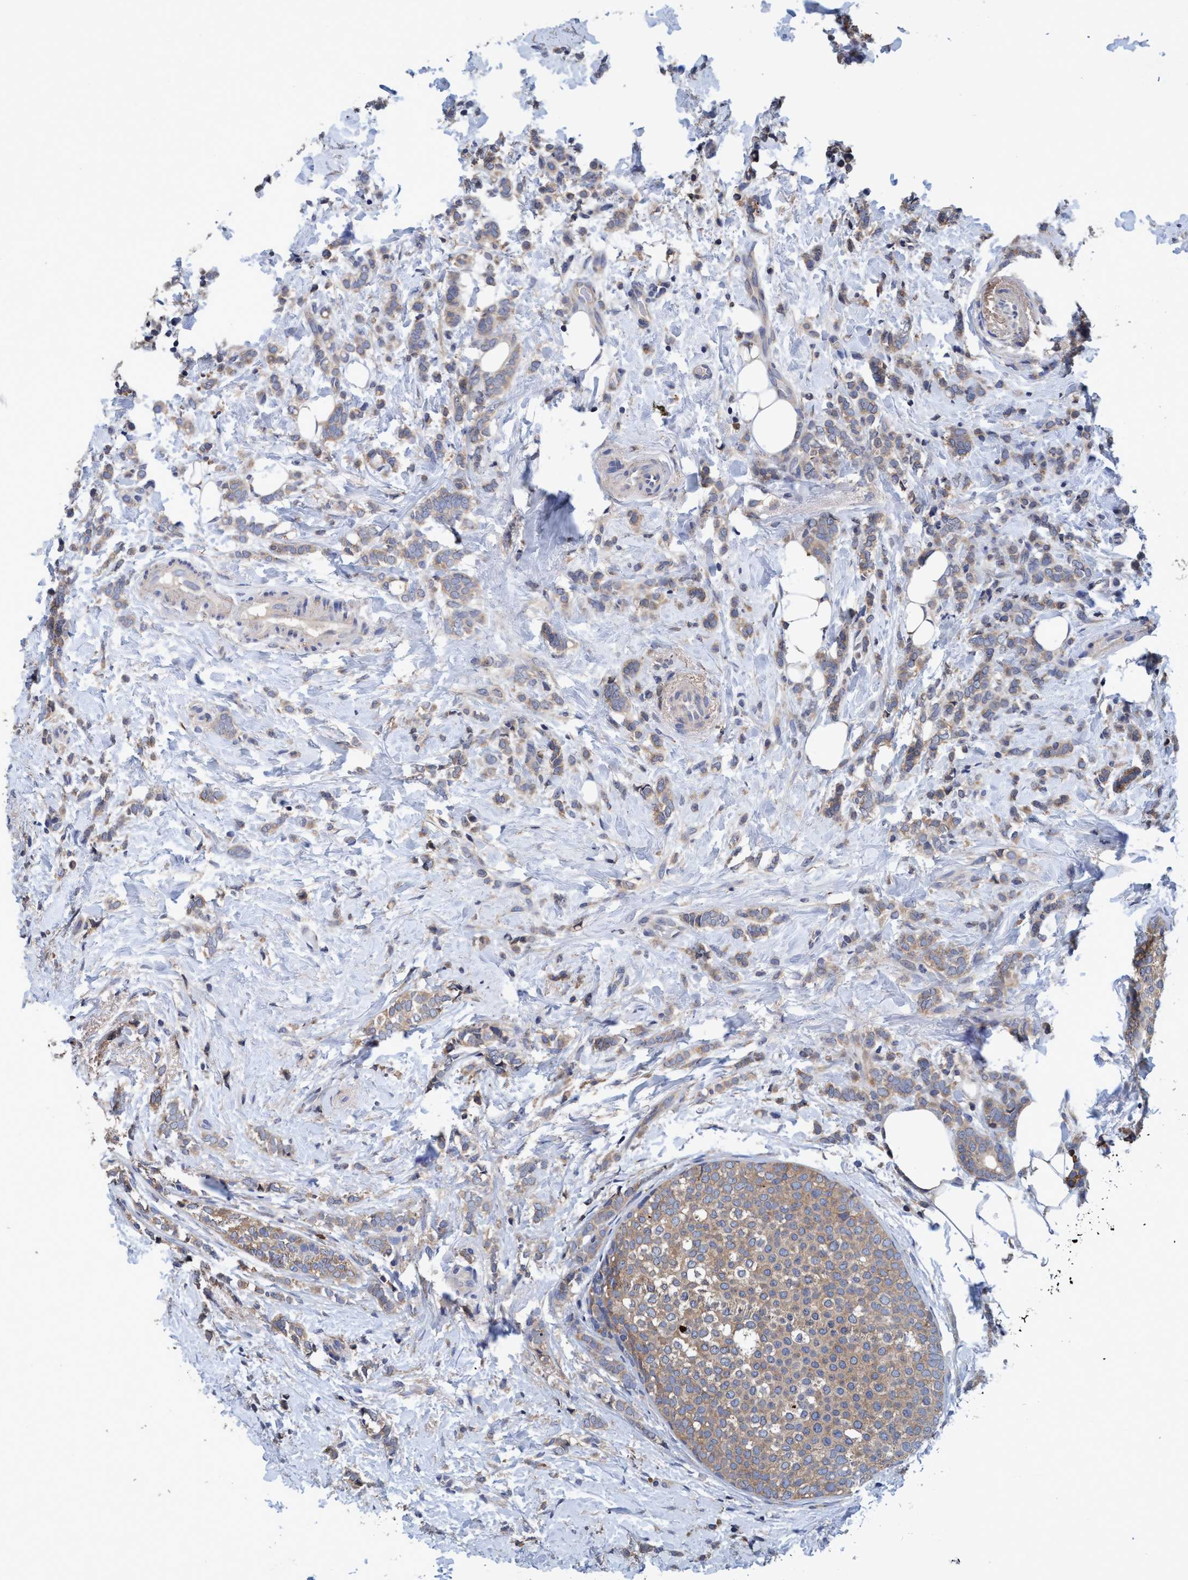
{"staining": {"intensity": "weak", "quantity": "25%-75%", "location": "cytoplasmic/membranous"}, "tissue": "breast cancer", "cell_type": "Tumor cells", "image_type": "cancer", "snomed": [{"axis": "morphology", "description": "Lobular carcinoma"}, {"axis": "topography", "description": "Breast"}], "caption": "Human breast cancer (lobular carcinoma) stained for a protein (brown) demonstrates weak cytoplasmic/membranous positive staining in about 25%-75% of tumor cells.", "gene": "CALCOCO2", "patient": {"sex": "female", "age": 50}}